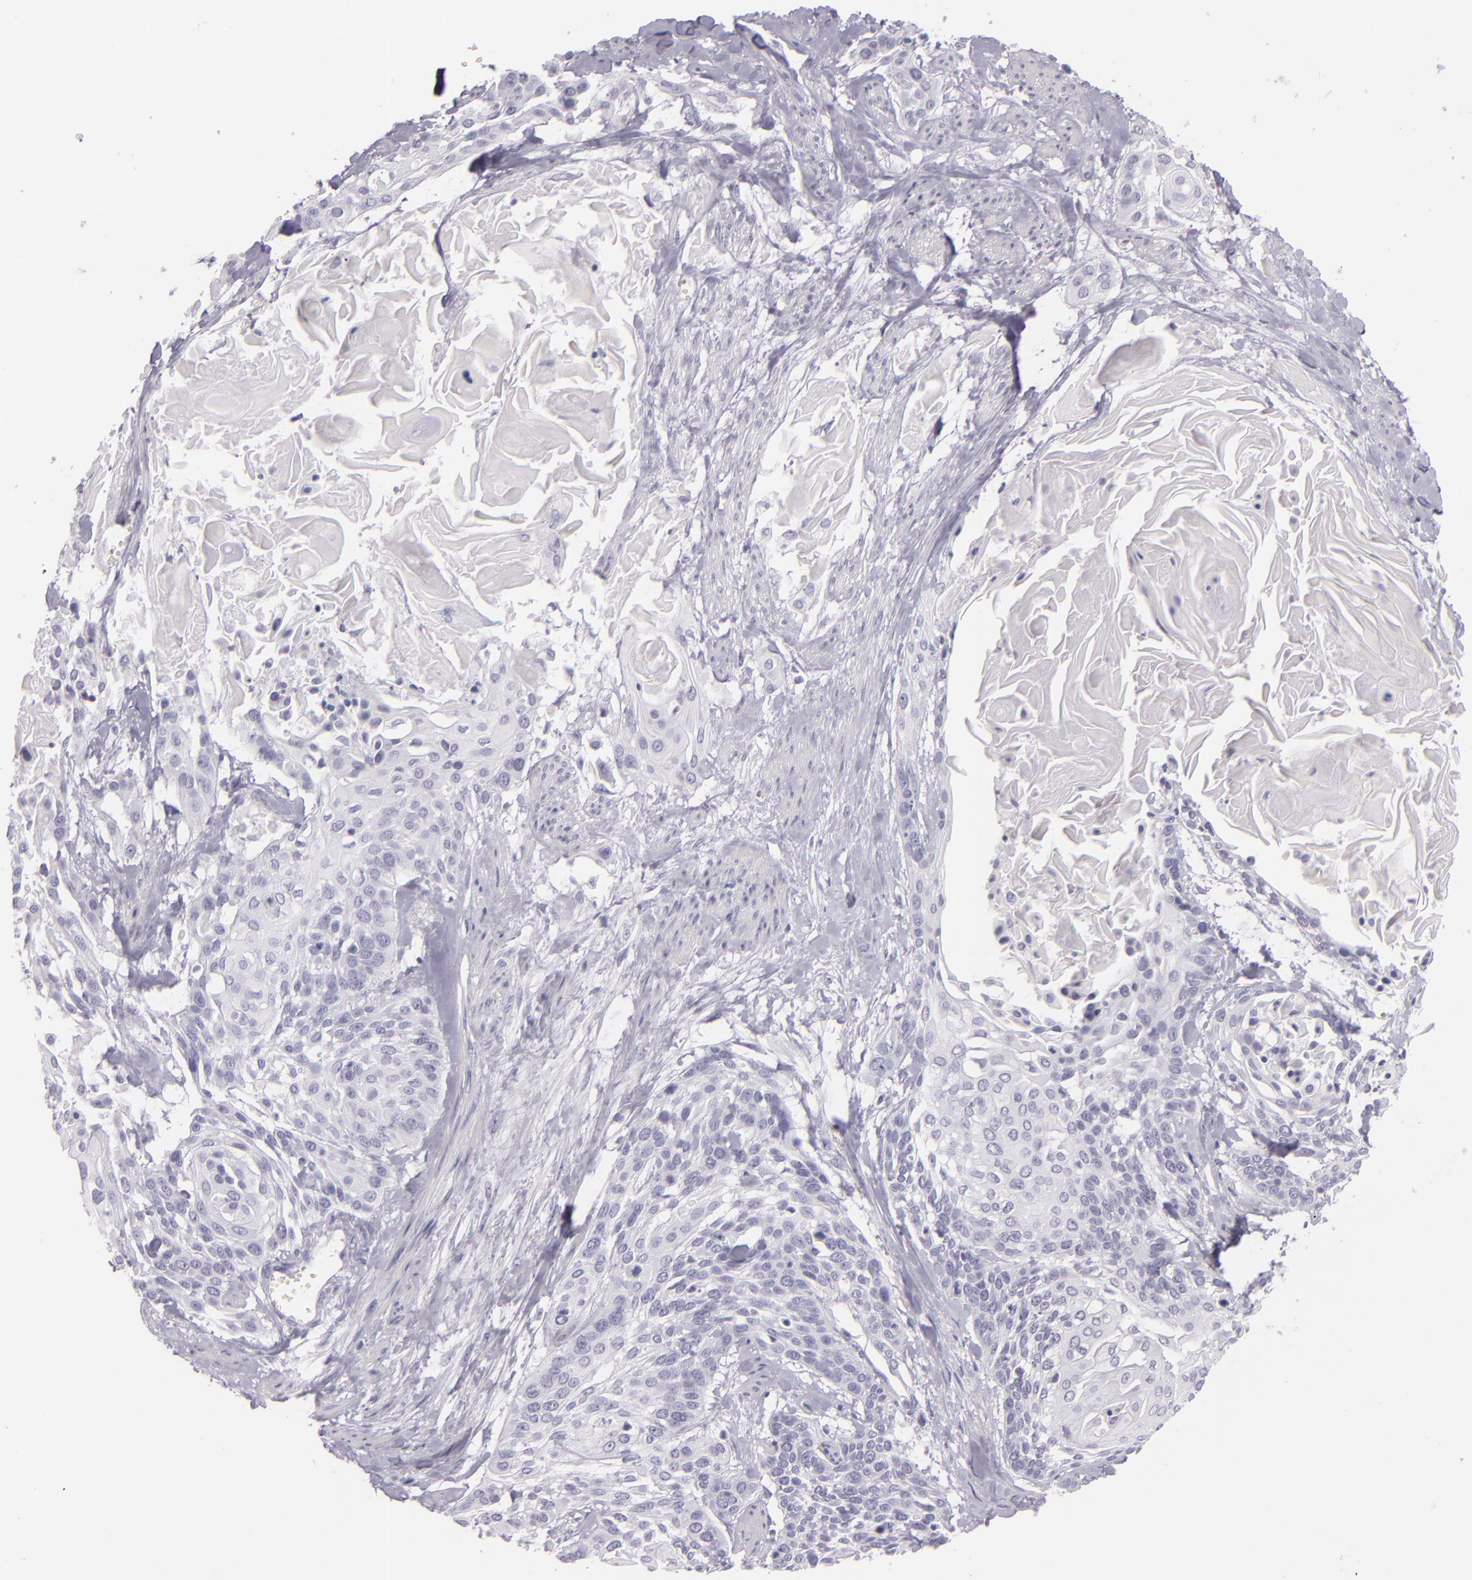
{"staining": {"intensity": "negative", "quantity": "none", "location": "none"}, "tissue": "cervical cancer", "cell_type": "Tumor cells", "image_type": "cancer", "snomed": [{"axis": "morphology", "description": "Squamous cell carcinoma, NOS"}, {"axis": "topography", "description": "Cervix"}], "caption": "IHC micrograph of neoplastic tissue: human cervical squamous cell carcinoma stained with DAB (3,3'-diaminobenzidine) reveals no significant protein staining in tumor cells.", "gene": "MCM3", "patient": {"sex": "female", "age": 57}}